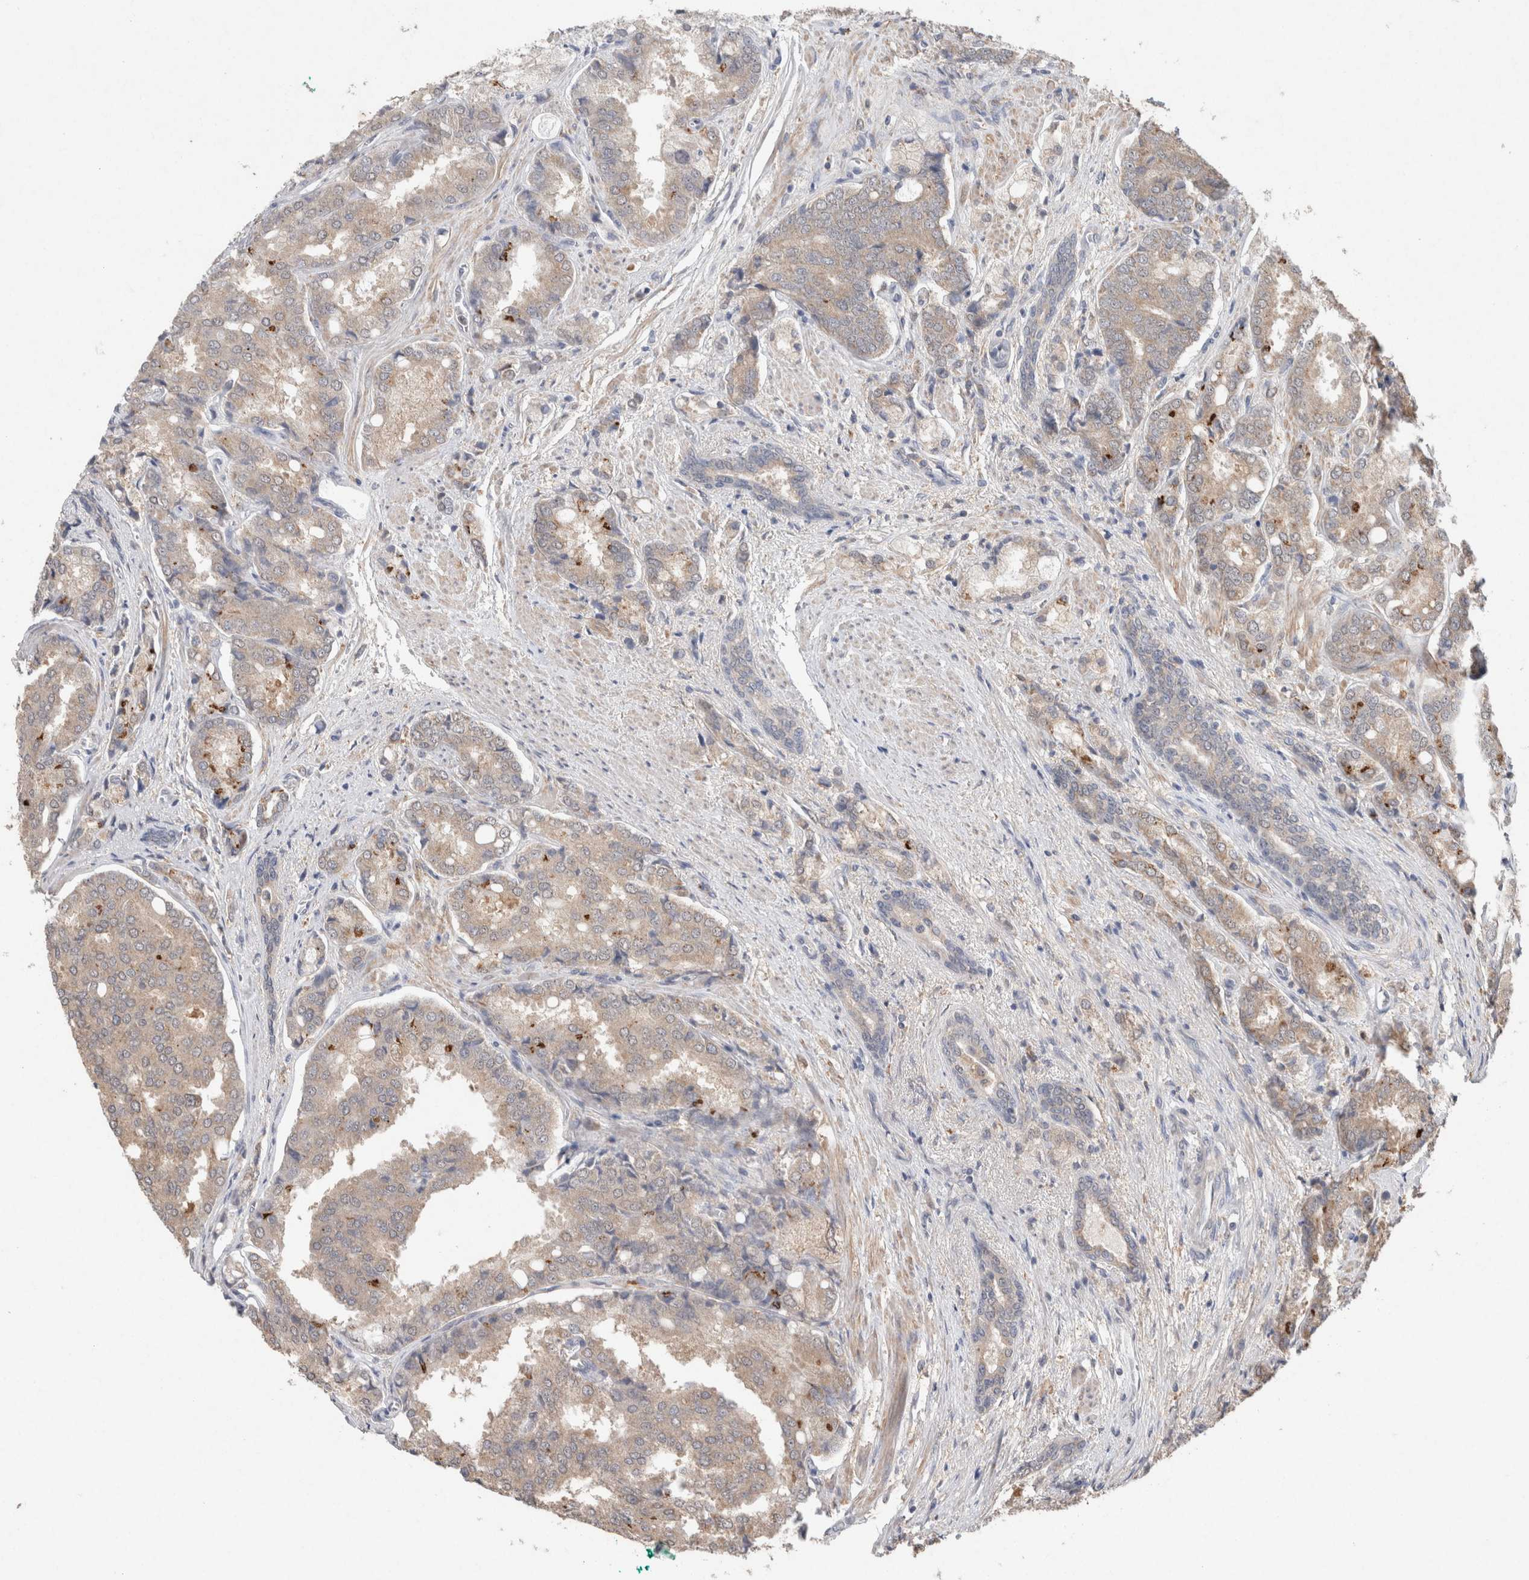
{"staining": {"intensity": "weak", "quantity": ">75%", "location": "cytoplasmic/membranous"}, "tissue": "prostate cancer", "cell_type": "Tumor cells", "image_type": "cancer", "snomed": [{"axis": "morphology", "description": "Adenocarcinoma, High grade"}, {"axis": "topography", "description": "Prostate"}], "caption": "Protein expression analysis of prostate cancer demonstrates weak cytoplasmic/membranous expression in about >75% of tumor cells. (DAB (3,3'-diaminobenzidine) = brown stain, brightfield microscopy at high magnification).", "gene": "RAB14", "patient": {"sex": "male", "age": 50}}